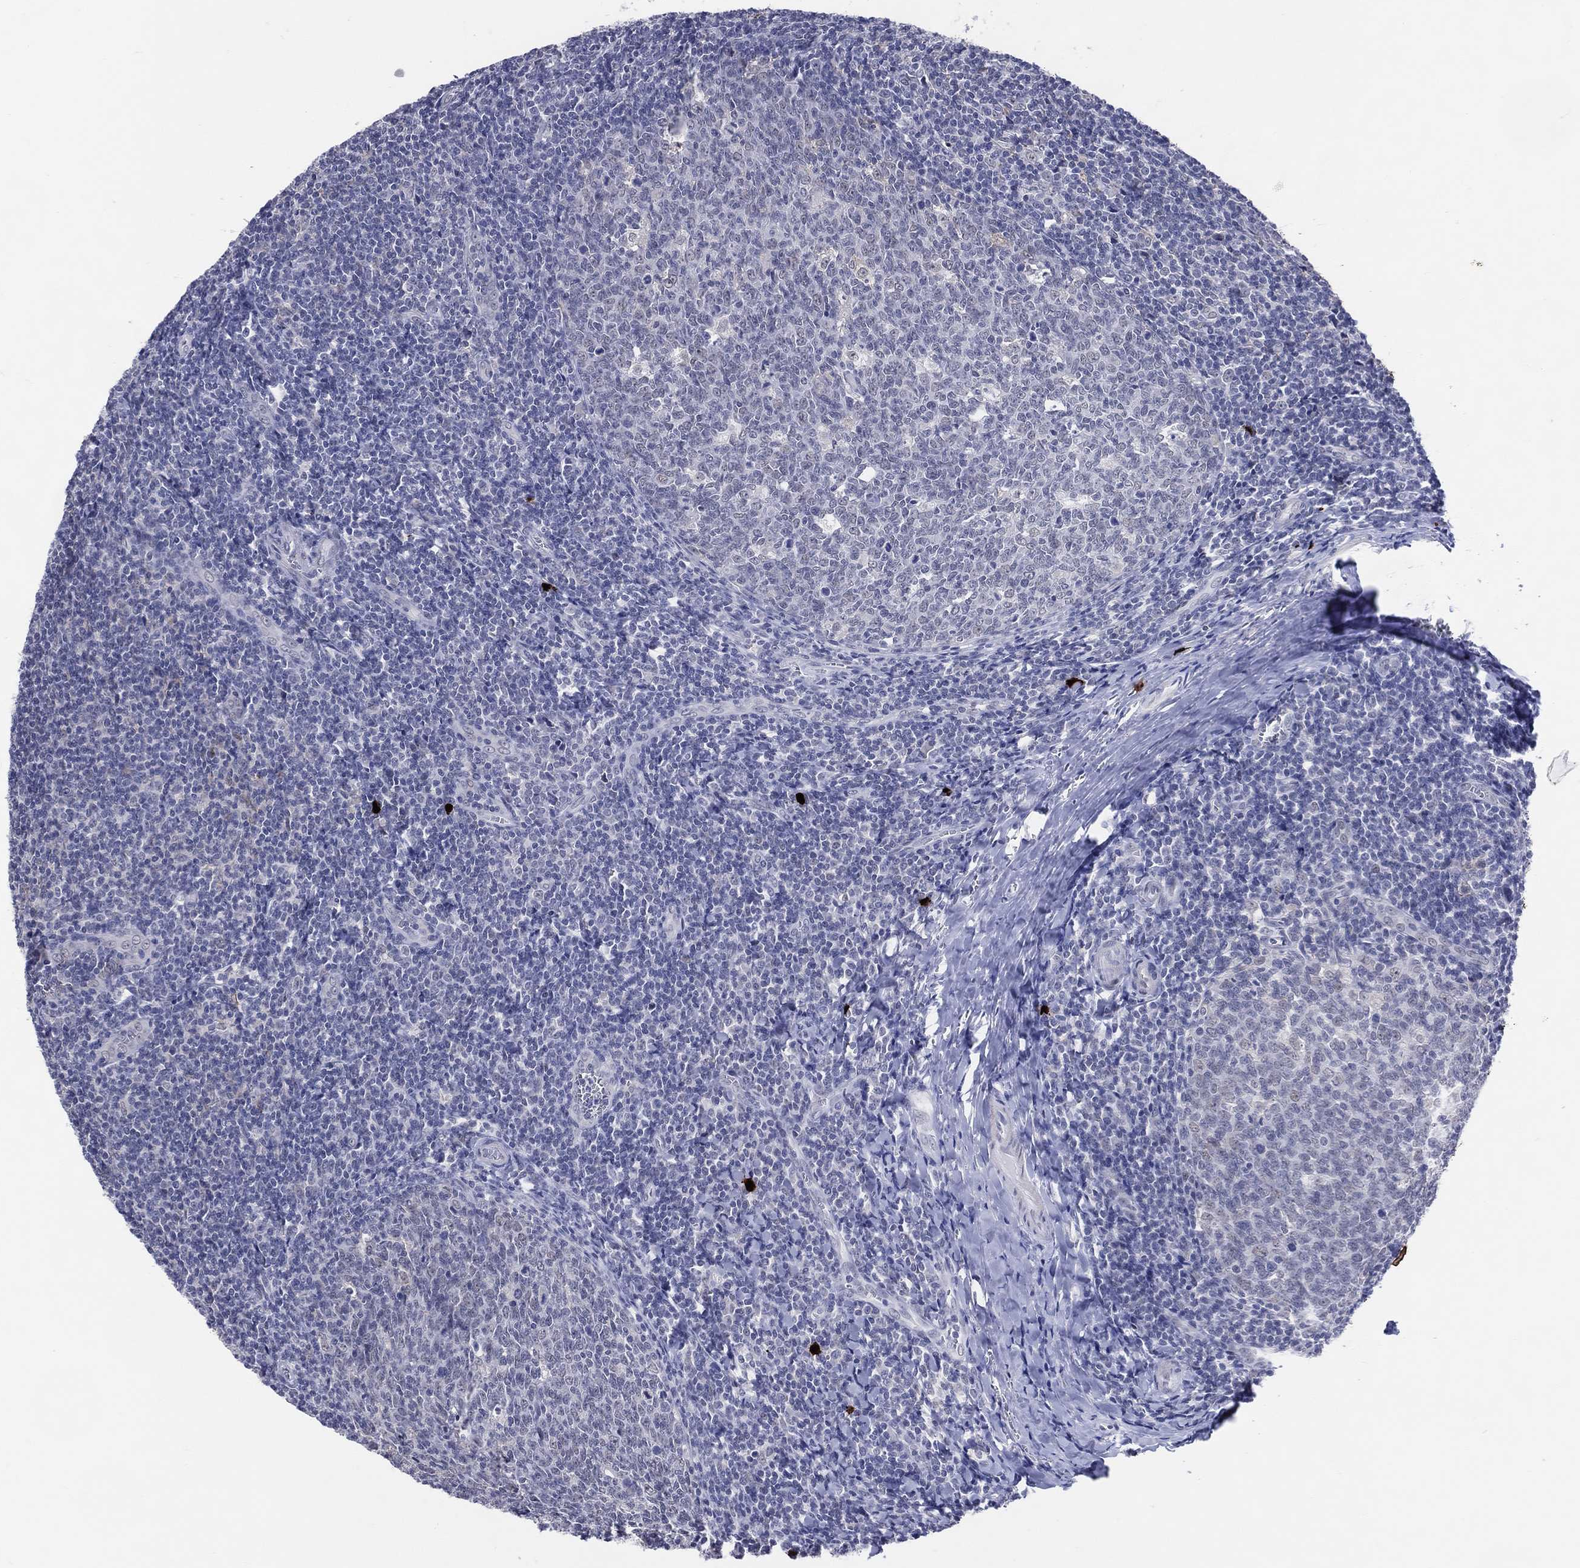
{"staining": {"intensity": "negative", "quantity": "none", "location": "none"}, "tissue": "tonsil", "cell_type": "Germinal center cells", "image_type": "normal", "snomed": [{"axis": "morphology", "description": "Normal tissue, NOS"}, {"axis": "topography", "description": "Tonsil"}], "caption": "Unremarkable tonsil was stained to show a protein in brown. There is no significant positivity in germinal center cells. (DAB immunohistochemistry, high magnification).", "gene": "CFAP58", "patient": {"sex": "male", "age": 20}}